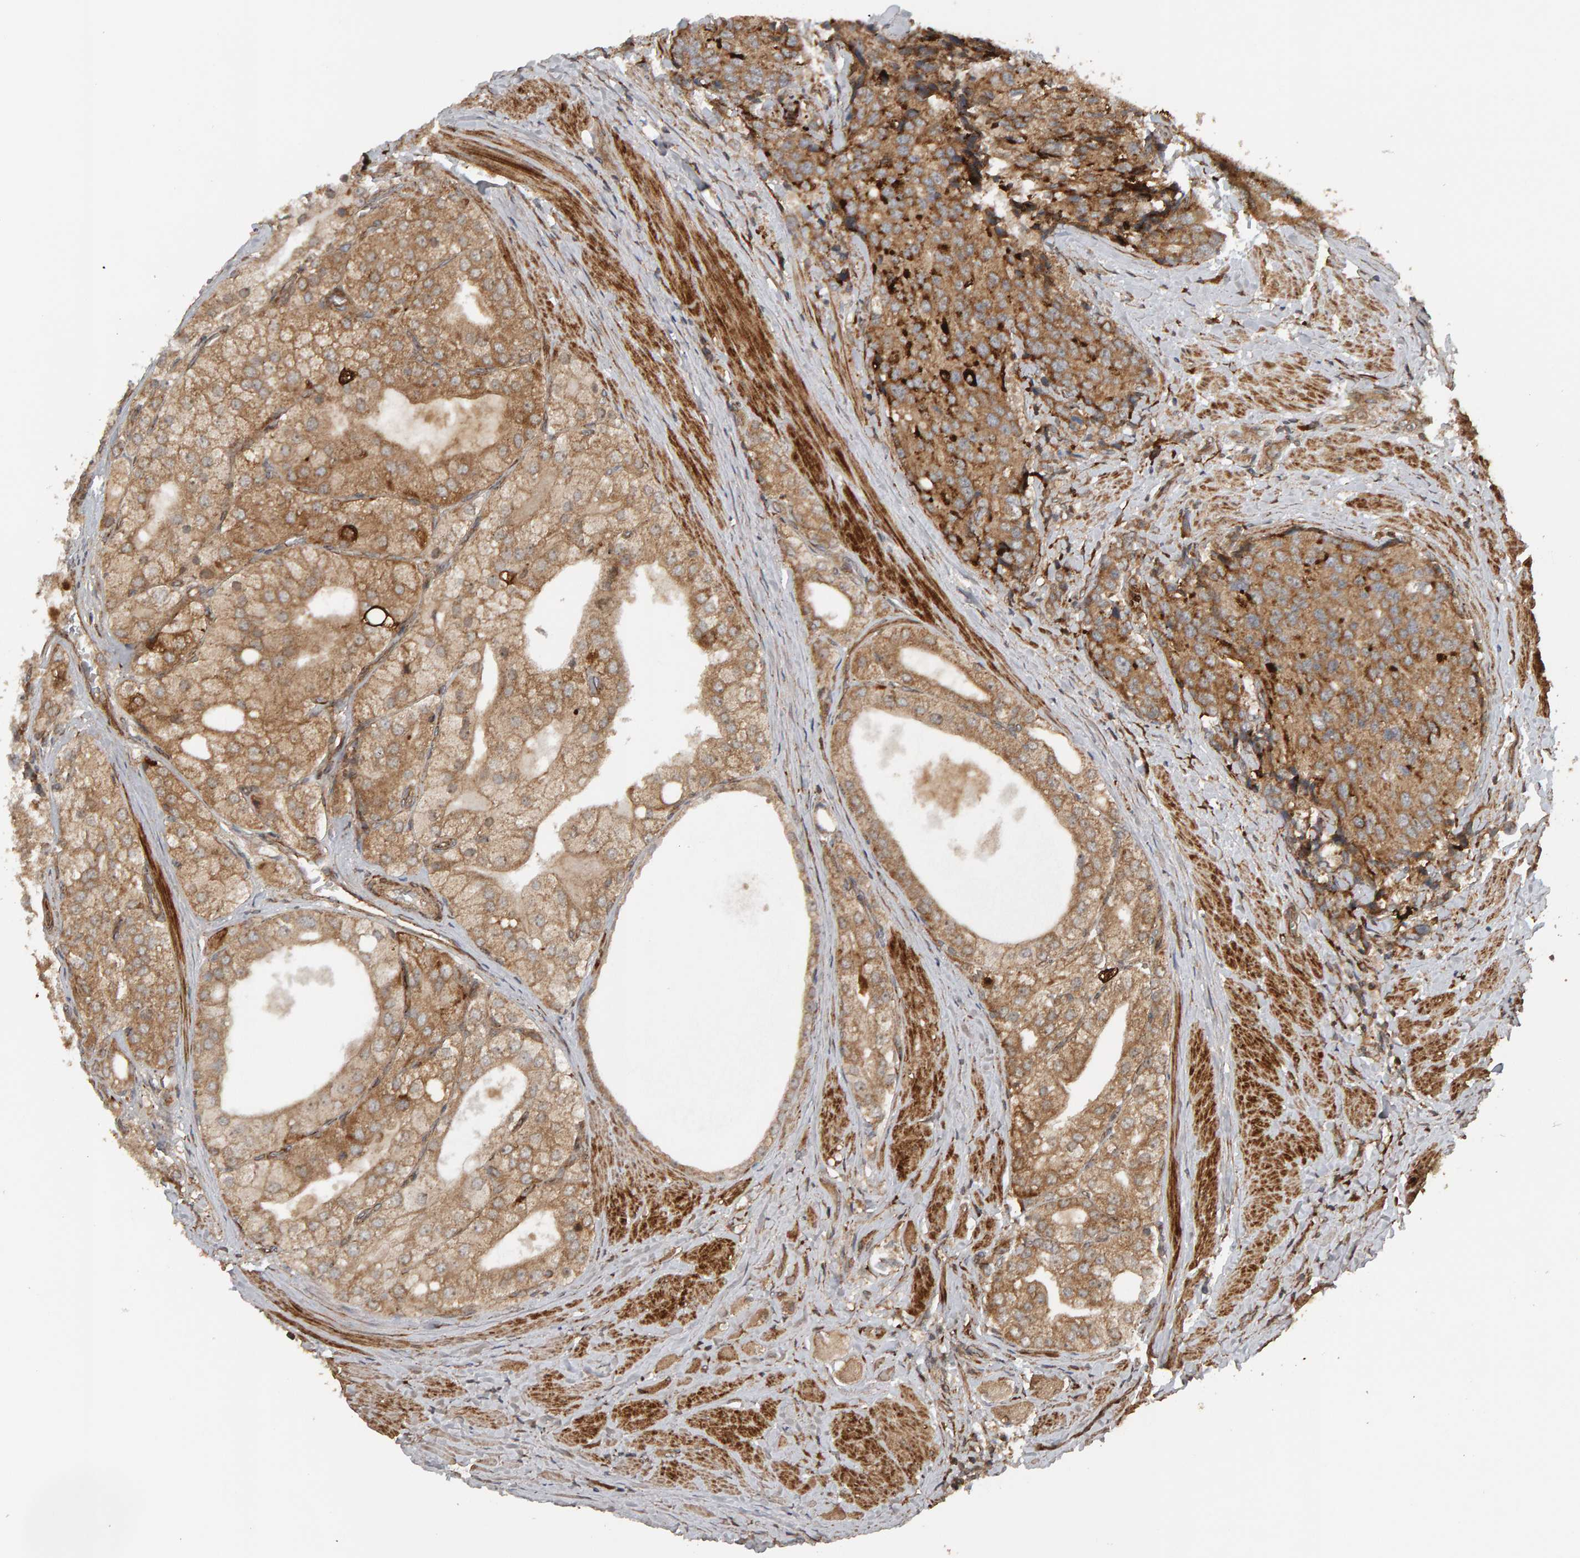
{"staining": {"intensity": "strong", "quantity": ">75%", "location": "cytoplasmic/membranous"}, "tissue": "prostate cancer", "cell_type": "Tumor cells", "image_type": "cancer", "snomed": [{"axis": "morphology", "description": "Adenocarcinoma, High grade"}, {"axis": "topography", "description": "Prostate"}], "caption": "An immunohistochemistry (IHC) image of tumor tissue is shown. Protein staining in brown labels strong cytoplasmic/membranous positivity in prostate cancer (adenocarcinoma (high-grade)) within tumor cells.", "gene": "ZFAND1", "patient": {"sex": "male", "age": 50}}